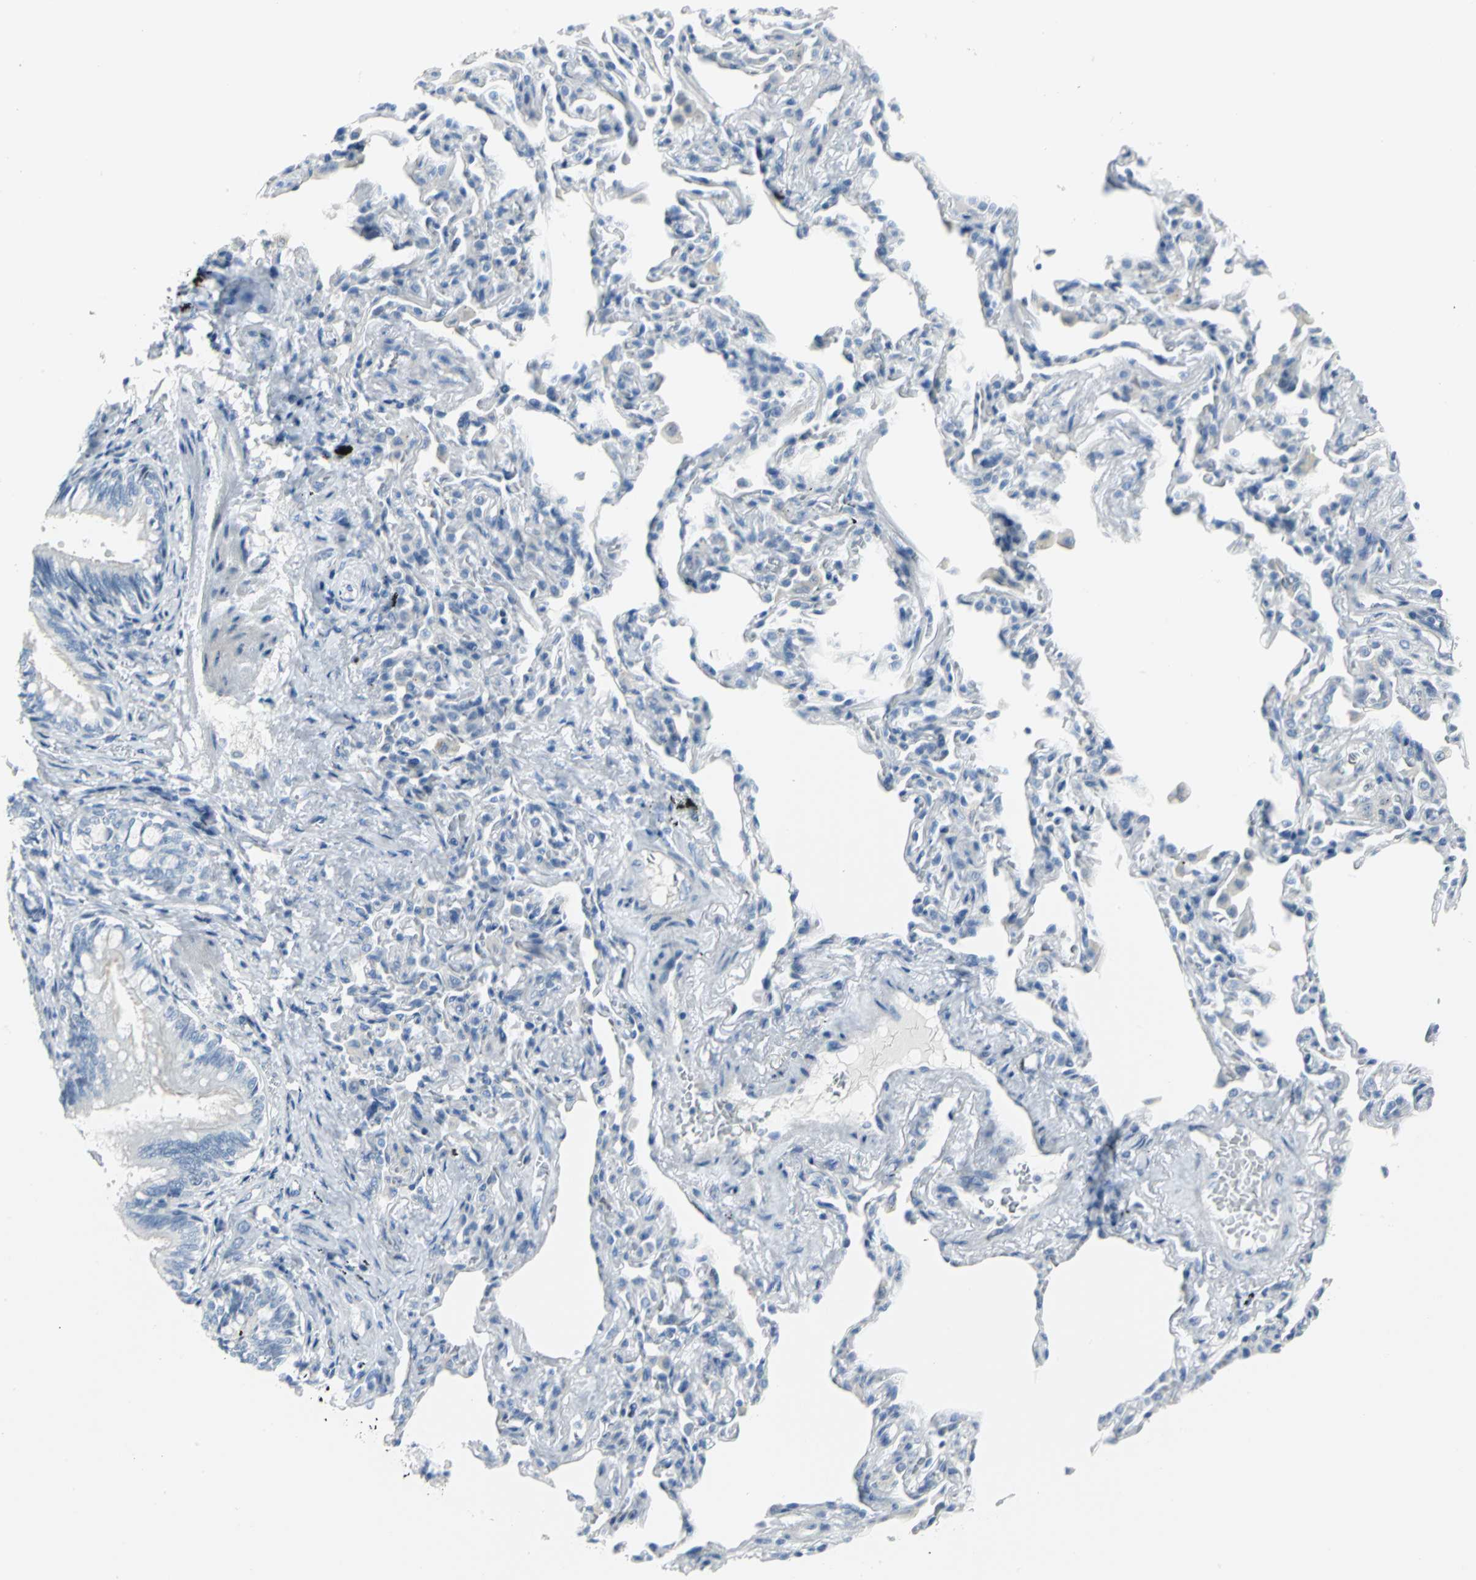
{"staining": {"intensity": "negative", "quantity": "none", "location": "none"}, "tissue": "bronchus", "cell_type": "Respiratory epithelial cells", "image_type": "normal", "snomed": [{"axis": "morphology", "description": "Normal tissue, NOS"}, {"axis": "topography", "description": "Lung"}], "caption": "IHC of benign human bronchus displays no expression in respiratory epithelial cells.", "gene": "MCM3", "patient": {"sex": "male", "age": 64}}